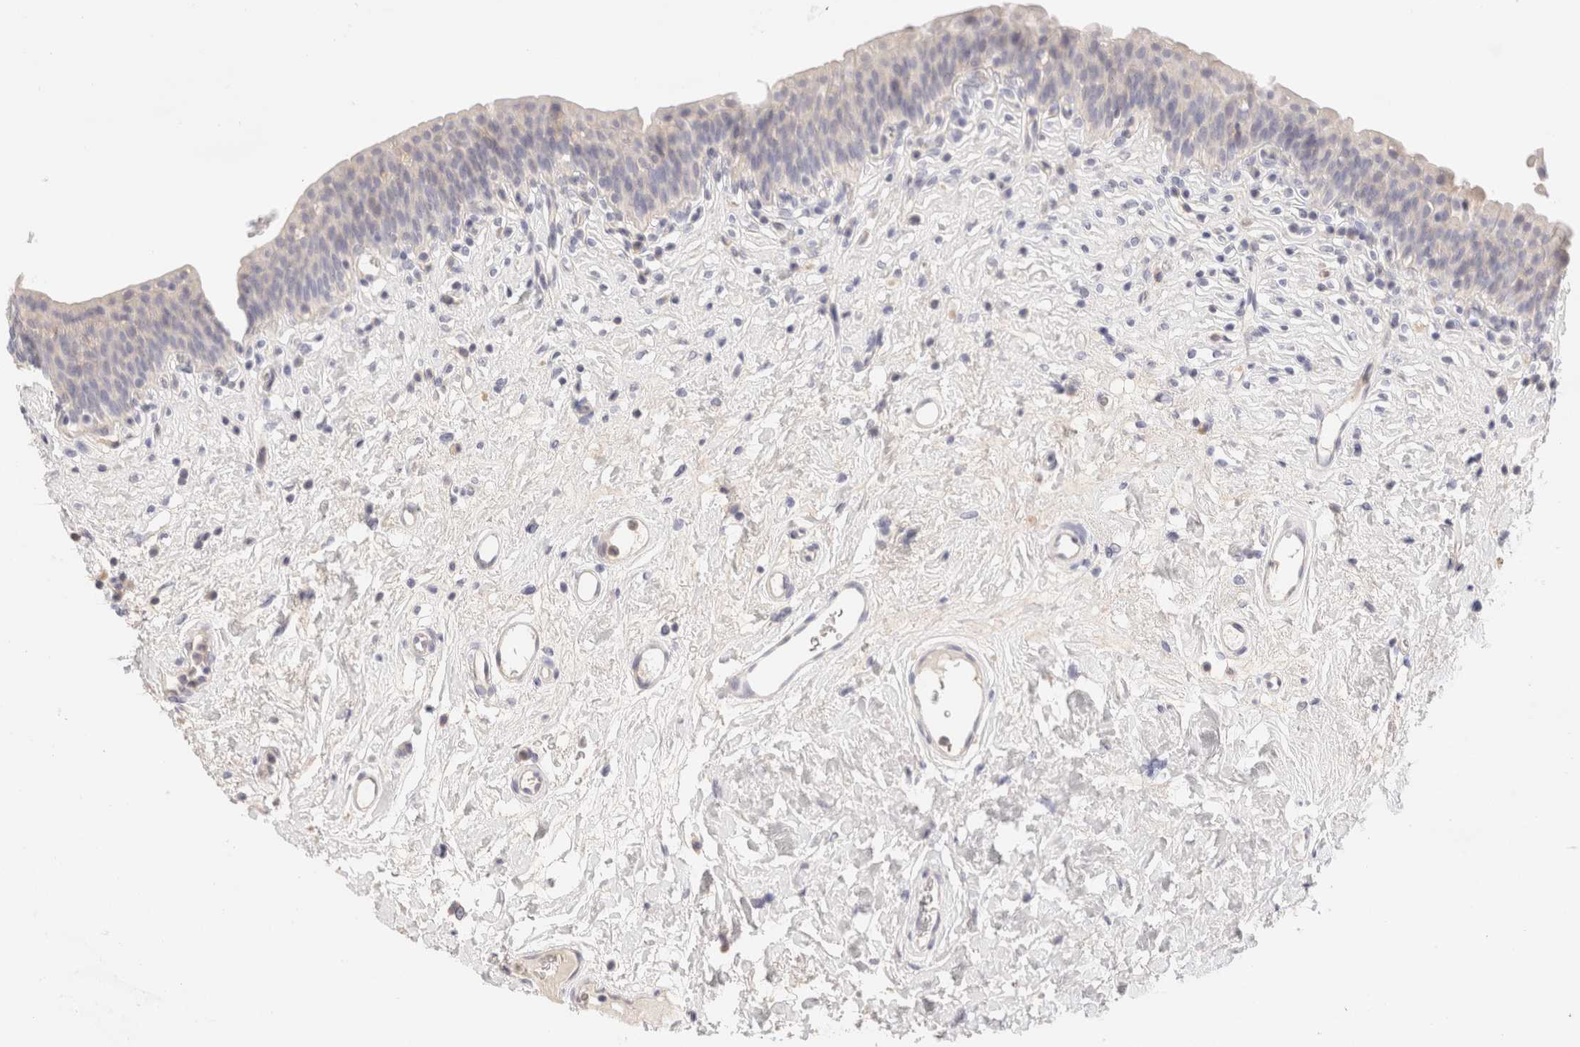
{"staining": {"intensity": "negative", "quantity": "none", "location": "none"}, "tissue": "urinary bladder", "cell_type": "Urothelial cells", "image_type": "normal", "snomed": [{"axis": "morphology", "description": "Normal tissue, NOS"}, {"axis": "topography", "description": "Urinary bladder"}], "caption": "The immunohistochemistry micrograph has no significant positivity in urothelial cells of urinary bladder.", "gene": "SCGB2A2", "patient": {"sex": "male", "age": 83}}